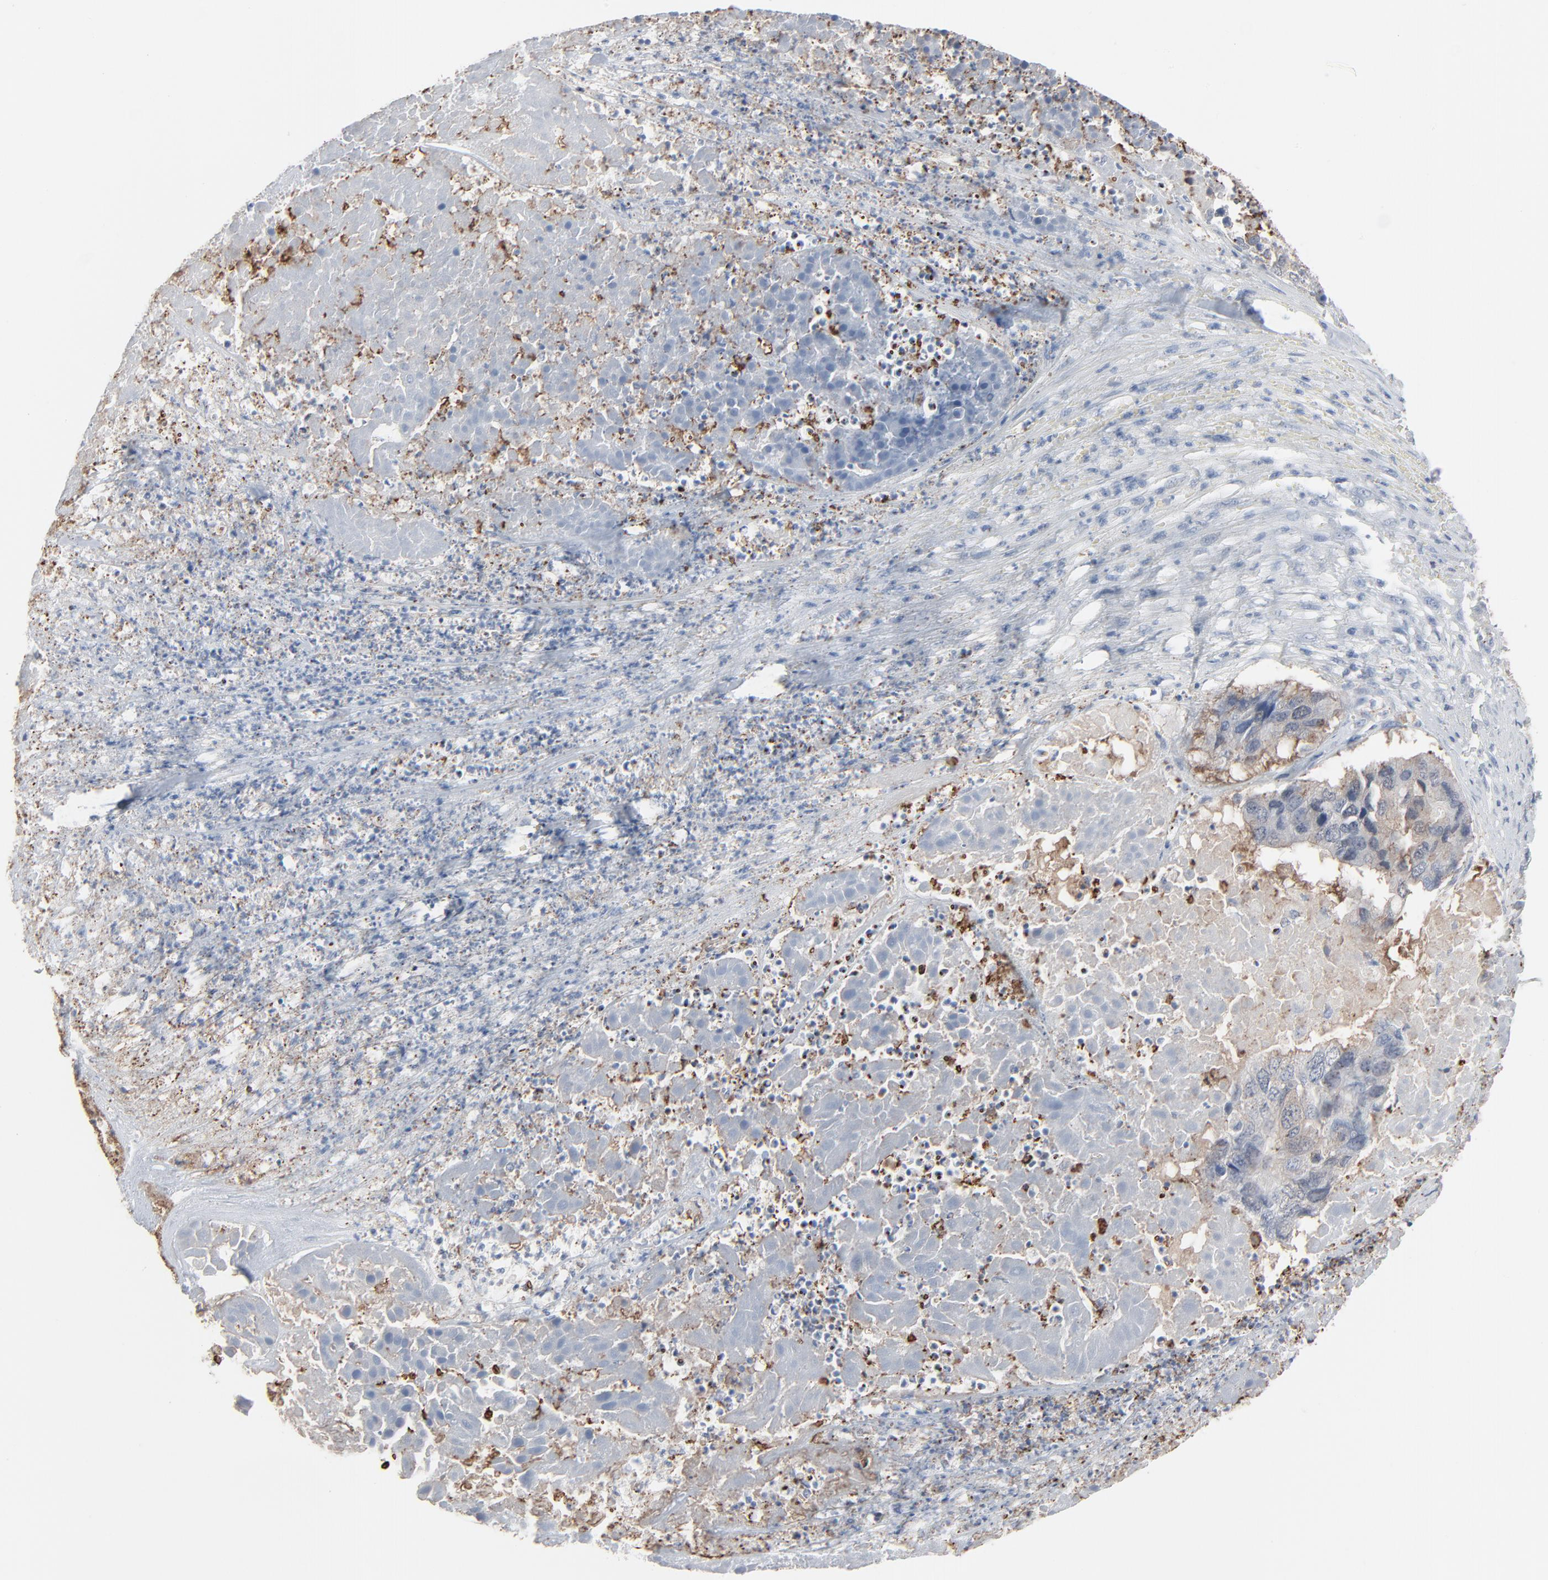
{"staining": {"intensity": "negative", "quantity": "none", "location": "none"}, "tissue": "pancreatic cancer", "cell_type": "Tumor cells", "image_type": "cancer", "snomed": [{"axis": "morphology", "description": "Adenocarcinoma, NOS"}, {"axis": "topography", "description": "Pancreas"}], "caption": "Tumor cells show no significant protein staining in pancreatic cancer (adenocarcinoma).", "gene": "PHGDH", "patient": {"sex": "male", "age": 50}}